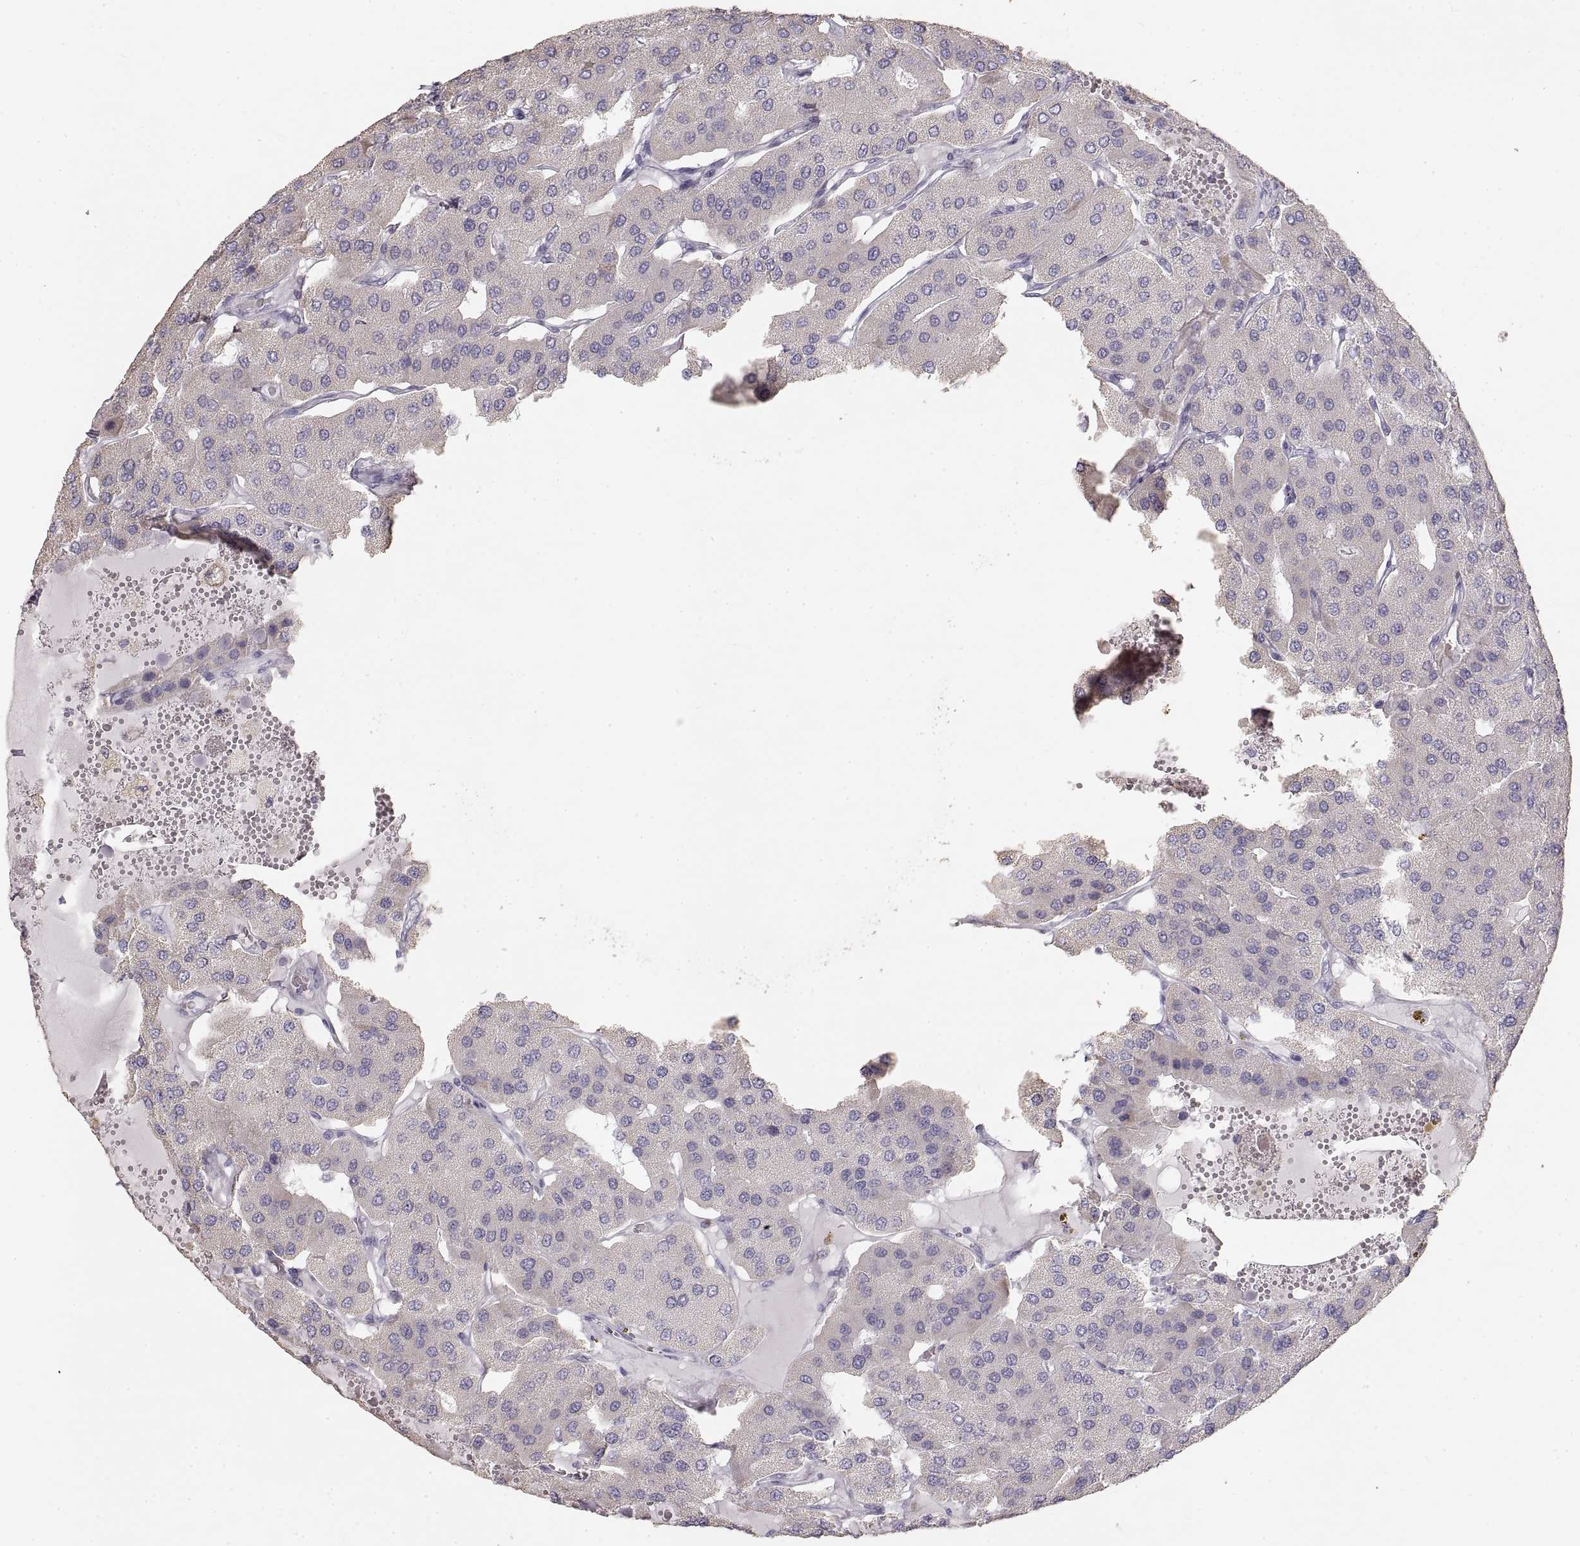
{"staining": {"intensity": "negative", "quantity": "none", "location": "none"}, "tissue": "parathyroid gland", "cell_type": "Glandular cells", "image_type": "normal", "snomed": [{"axis": "morphology", "description": "Normal tissue, NOS"}, {"axis": "morphology", "description": "Adenoma, NOS"}, {"axis": "topography", "description": "Parathyroid gland"}], "caption": "Immunohistochemical staining of normal human parathyroid gland reveals no significant positivity in glandular cells.", "gene": "ZP3", "patient": {"sex": "female", "age": 86}}